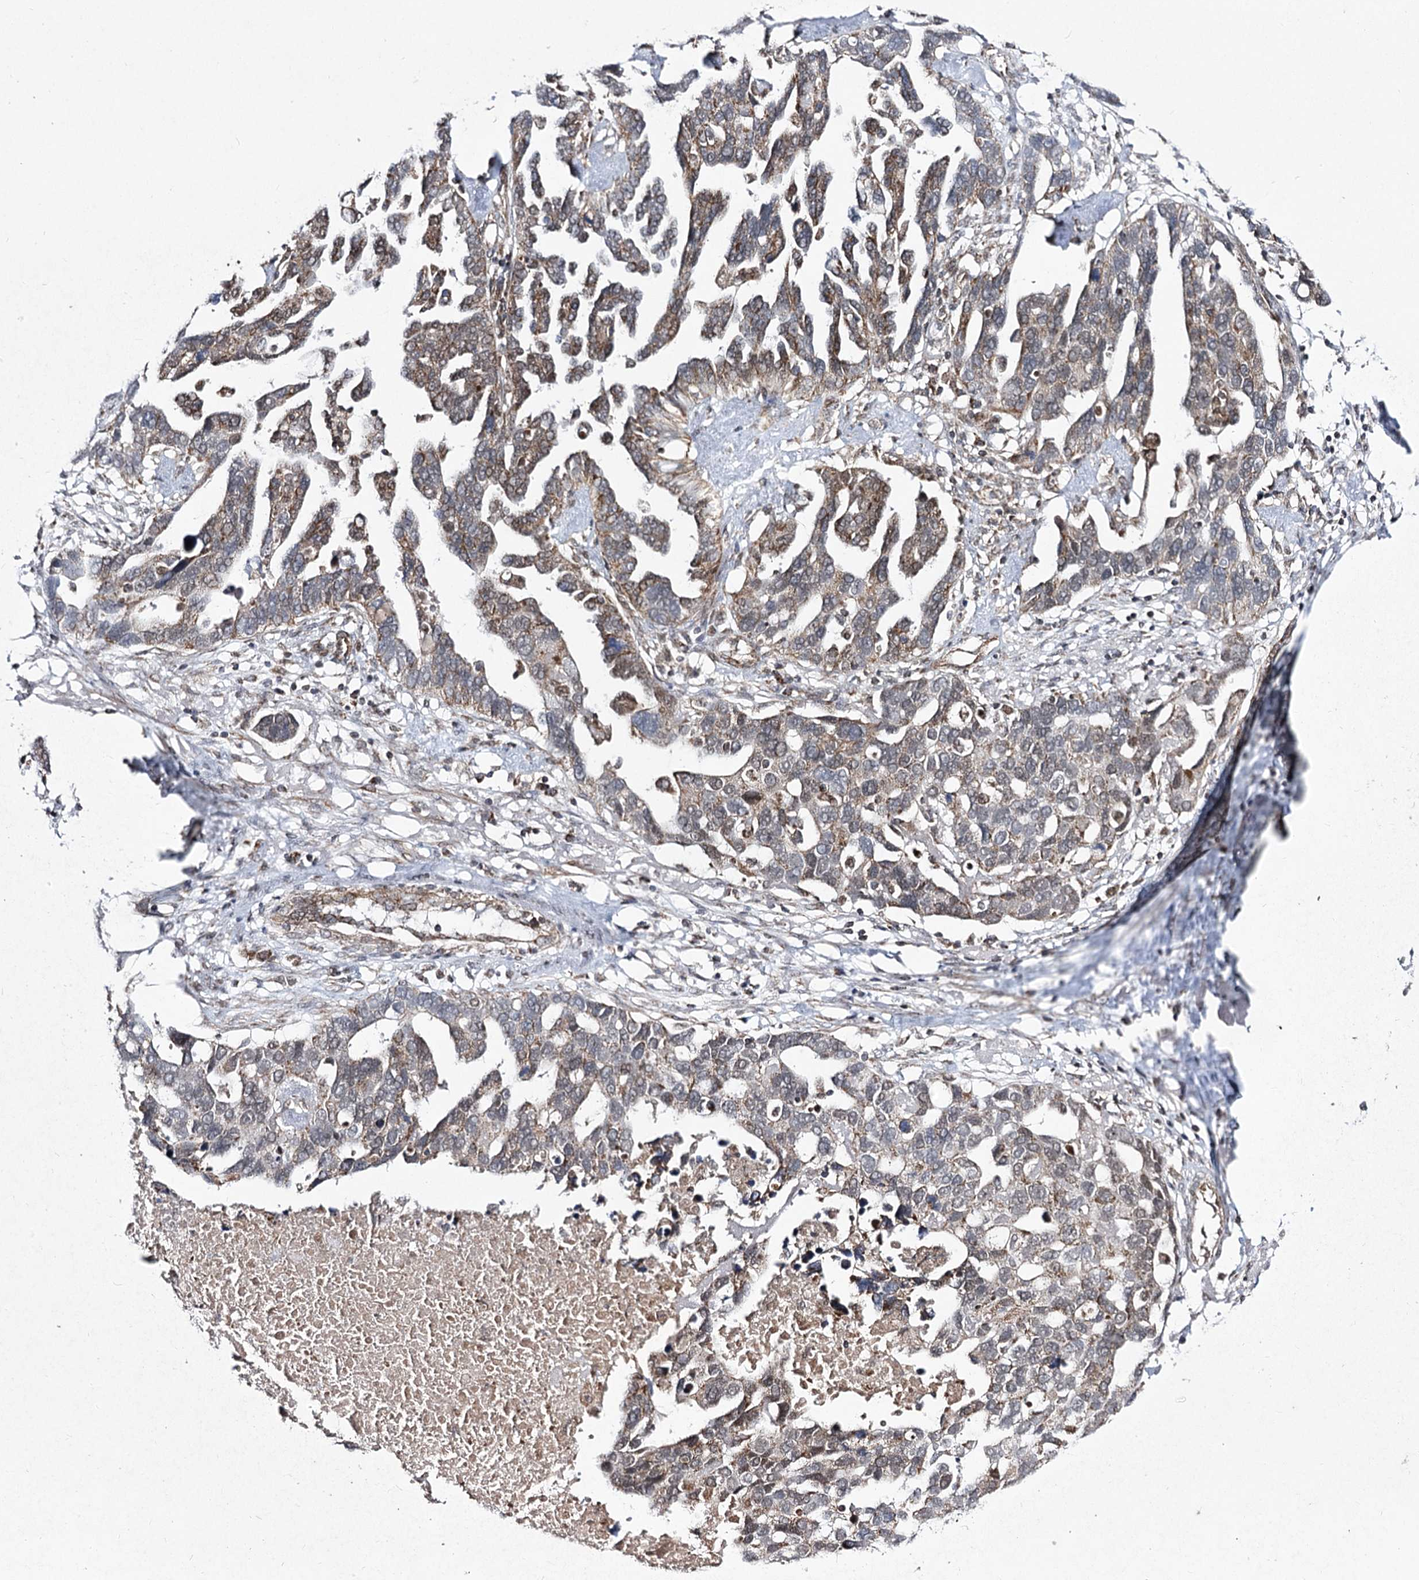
{"staining": {"intensity": "moderate", "quantity": "25%-75%", "location": "cytoplasmic/membranous"}, "tissue": "ovarian cancer", "cell_type": "Tumor cells", "image_type": "cancer", "snomed": [{"axis": "morphology", "description": "Cystadenocarcinoma, serous, NOS"}, {"axis": "topography", "description": "Ovary"}], "caption": "Immunohistochemical staining of human serous cystadenocarcinoma (ovarian) shows moderate cytoplasmic/membranous protein positivity in about 25%-75% of tumor cells.", "gene": "SLC4A1AP", "patient": {"sex": "female", "age": 54}}